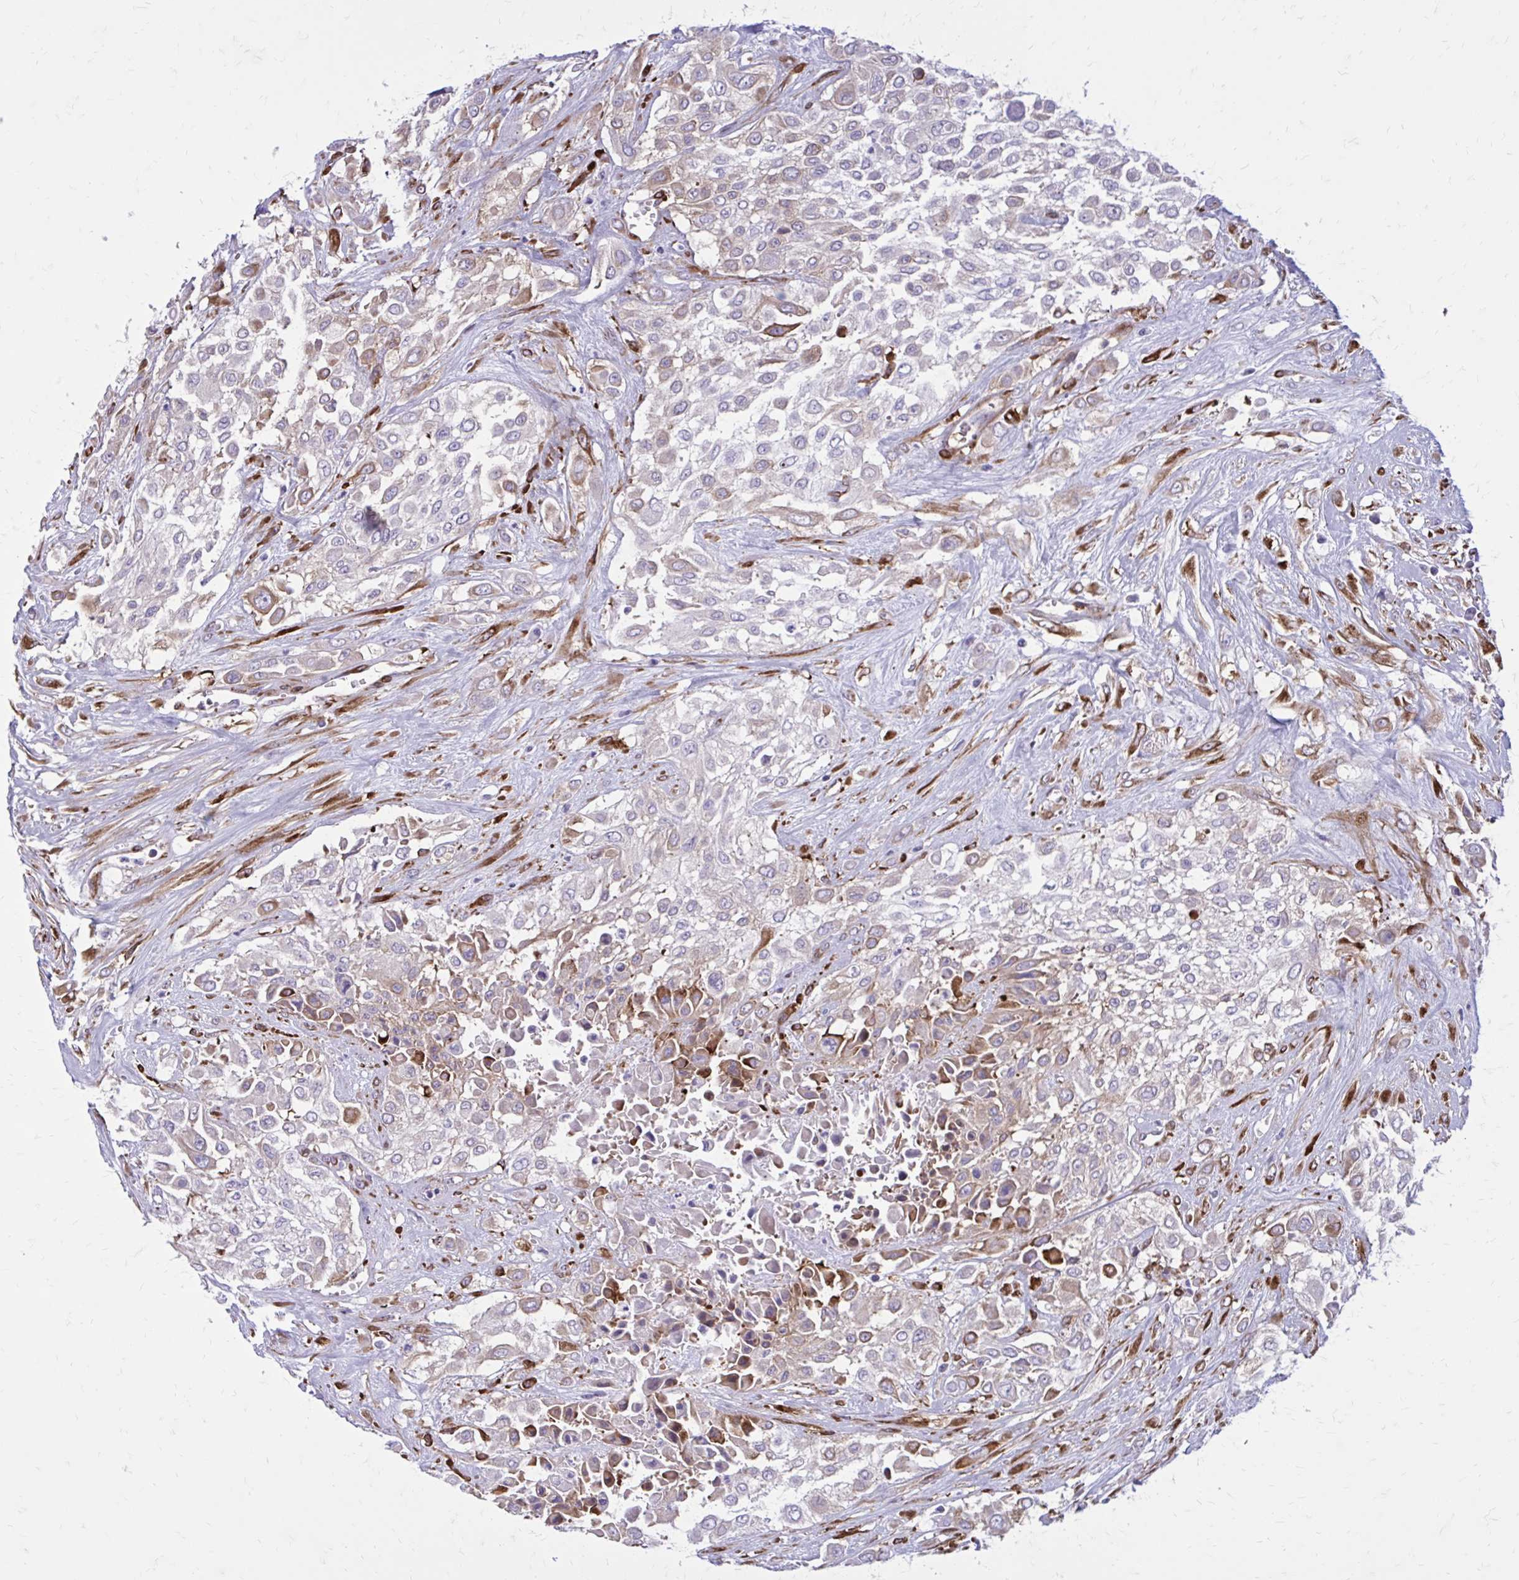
{"staining": {"intensity": "moderate", "quantity": "<25%", "location": "cytoplasmic/membranous"}, "tissue": "urothelial cancer", "cell_type": "Tumor cells", "image_type": "cancer", "snomed": [{"axis": "morphology", "description": "Urothelial carcinoma, High grade"}, {"axis": "topography", "description": "Urinary bladder"}], "caption": "A brown stain labels moderate cytoplasmic/membranous positivity of a protein in human urothelial carcinoma (high-grade) tumor cells. The staining was performed using DAB (3,3'-diaminobenzidine), with brown indicating positive protein expression. Nuclei are stained blue with hematoxylin.", "gene": "BEND5", "patient": {"sex": "male", "age": 57}}